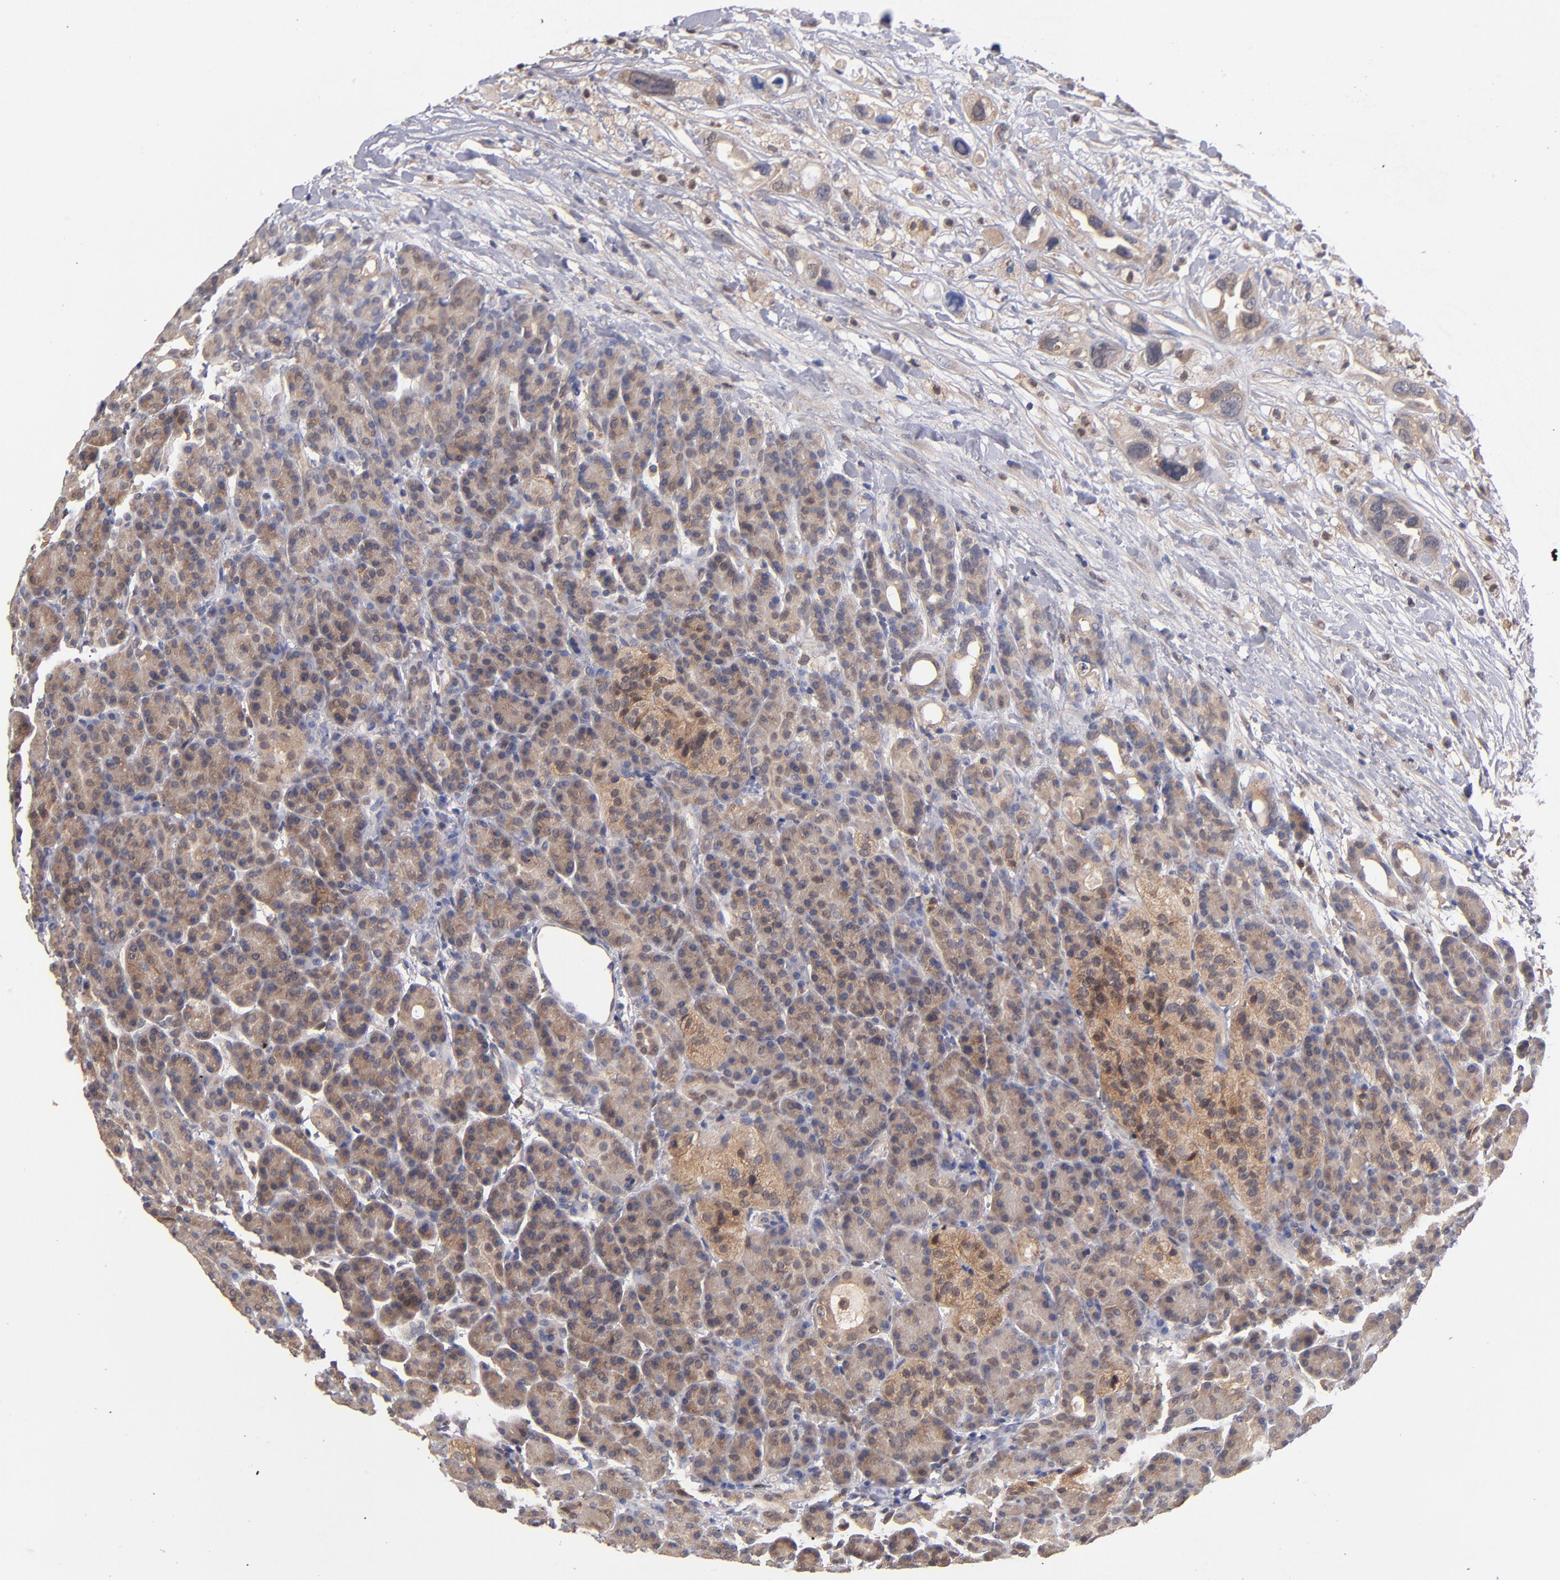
{"staining": {"intensity": "moderate", "quantity": "25%-75%", "location": "cytoplasmic/membranous"}, "tissue": "pancreas", "cell_type": "Exocrine glandular cells", "image_type": "normal", "snomed": [{"axis": "morphology", "description": "Normal tissue, NOS"}, {"axis": "topography", "description": "Pancreas"}], "caption": "This photomicrograph reveals normal pancreas stained with IHC to label a protein in brown. The cytoplasmic/membranous of exocrine glandular cells show moderate positivity for the protein. Nuclei are counter-stained blue.", "gene": "GMFB", "patient": {"sex": "female", "age": 77}}